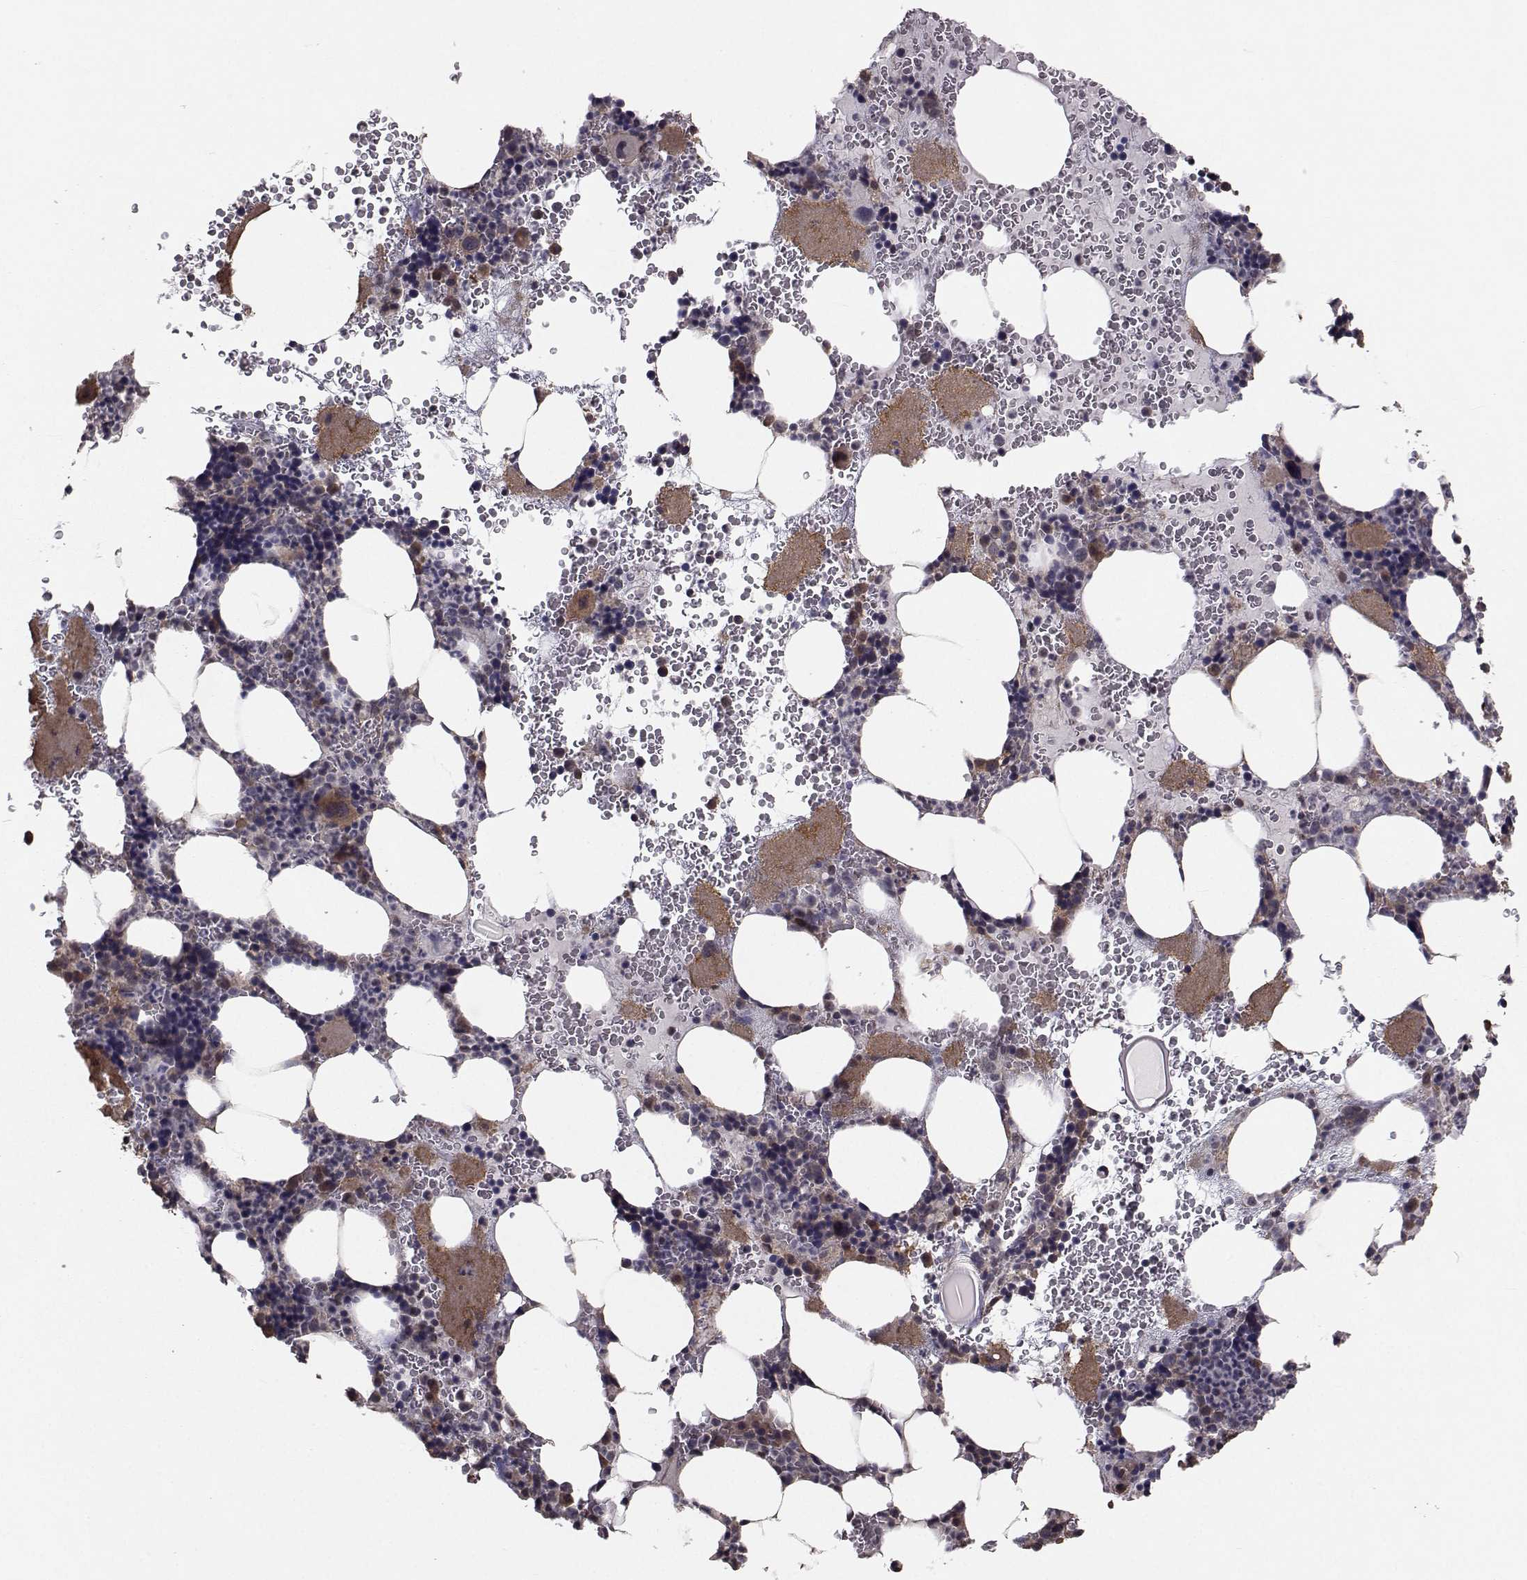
{"staining": {"intensity": "moderate", "quantity": "<25%", "location": "cytoplasmic/membranous"}, "tissue": "bone marrow", "cell_type": "Hematopoietic cells", "image_type": "normal", "snomed": [{"axis": "morphology", "description": "Normal tissue, NOS"}, {"axis": "topography", "description": "Bone marrow"}], "caption": "Hematopoietic cells display moderate cytoplasmic/membranous expression in approximately <25% of cells in benign bone marrow.", "gene": "TRIP10", "patient": {"sex": "male", "age": 44}}